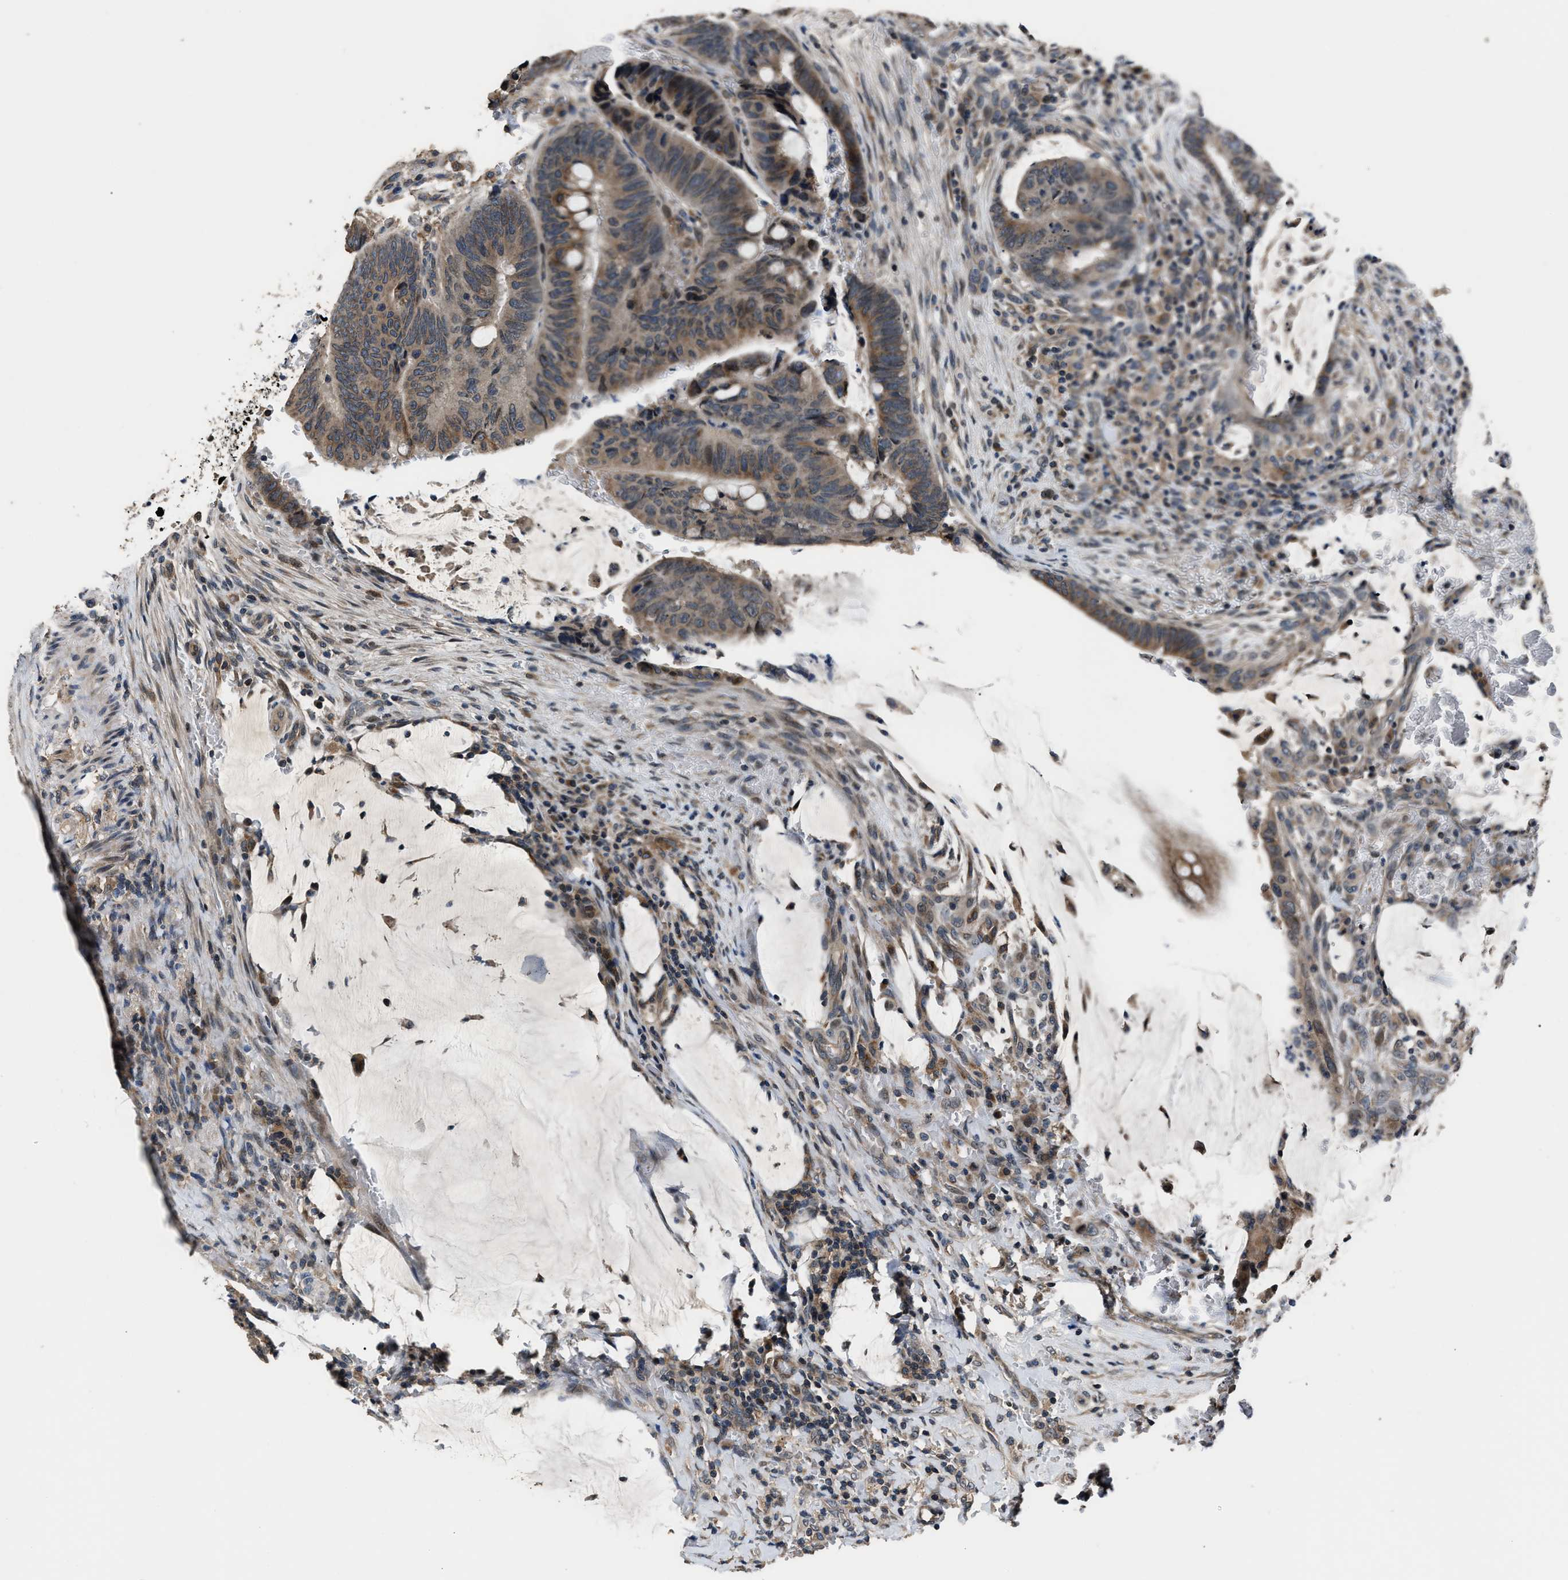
{"staining": {"intensity": "moderate", "quantity": ">75%", "location": "cytoplasmic/membranous"}, "tissue": "colorectal cancer", "cell_type": "Tumor cells", "image_type": "cancer", "snomed": [{"axis": "morphology", "description": "Normal tissue, NOS"}, {"axis": "morphology", "description": "Adenocarcinoma, NOS"}, {"axis": "topography", "description": "Rectum"}, {"axis": "topography", "description": "Peripheral nerve tissue"}], "caption": "Protein analysis of colorectal adenocarcinoma tissue reveals moderate cytoplasmic/membranous positivity in approximately >75% of tumor cells.", "gene": "TNRC18", "patient": {"sex": "male", "age": 92}}